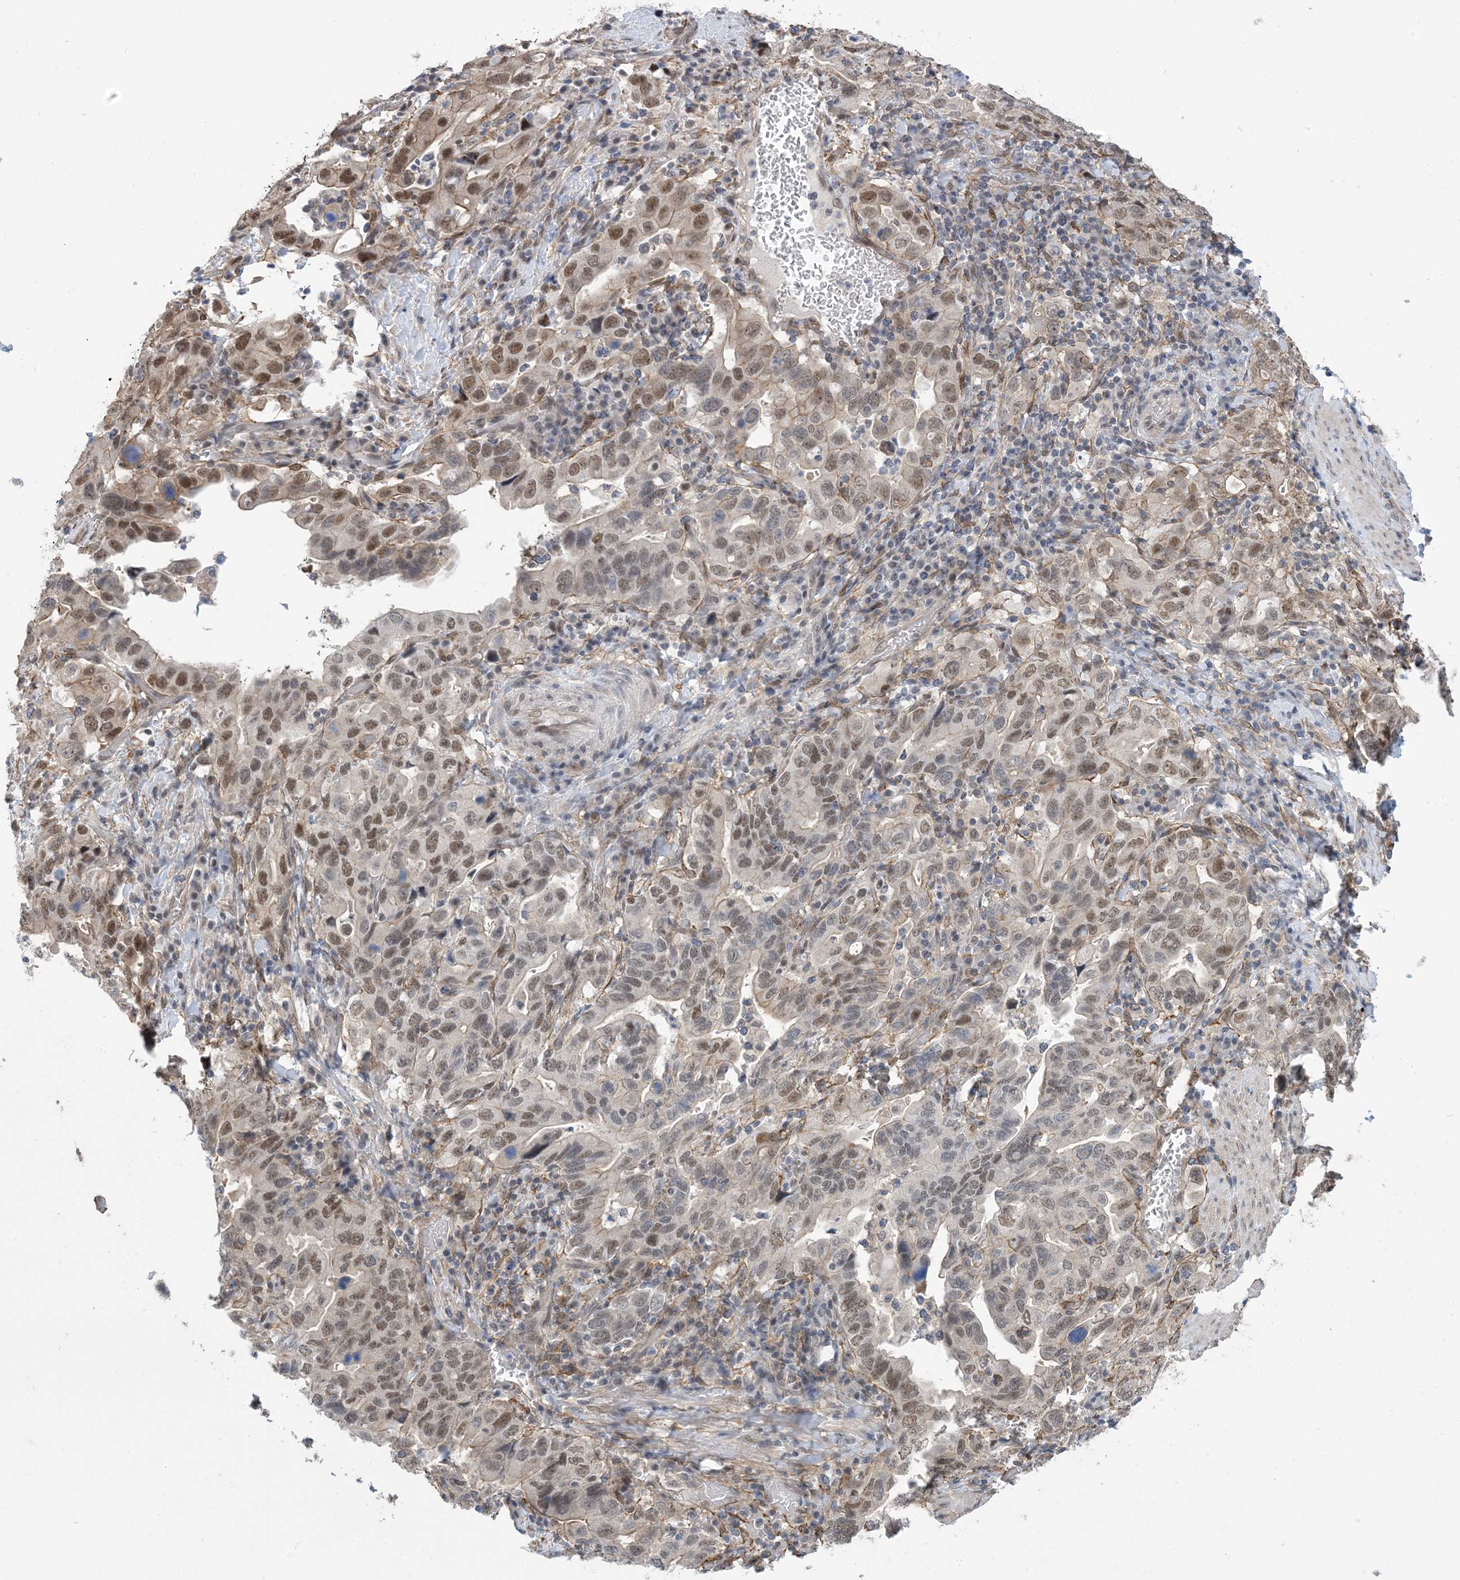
{"staining": {"intensity": "moderate", "quantity": "25%-75%", "location": "cytoplasmic/membranous,nuclear"}, "tissue": "stomach cancer", "cell_type": "Tumor cells", "image_type": "cancer", "snomed": [{"axis": "morphology", "description": "Adenocarcinoma, NOS"}, {"axis": "topography", "description": "Stomach, upper"}], "caption": "An IHC photomicrograph of tumor tissue is shown. Protein staining in brown highlights moderate cytoplasmic/membranous and nuclear positivity in adenocarcinoma (stomach) within tumor cells.", "gene": "ZNF8", "patient": {"sex": "male", "age": 62}}